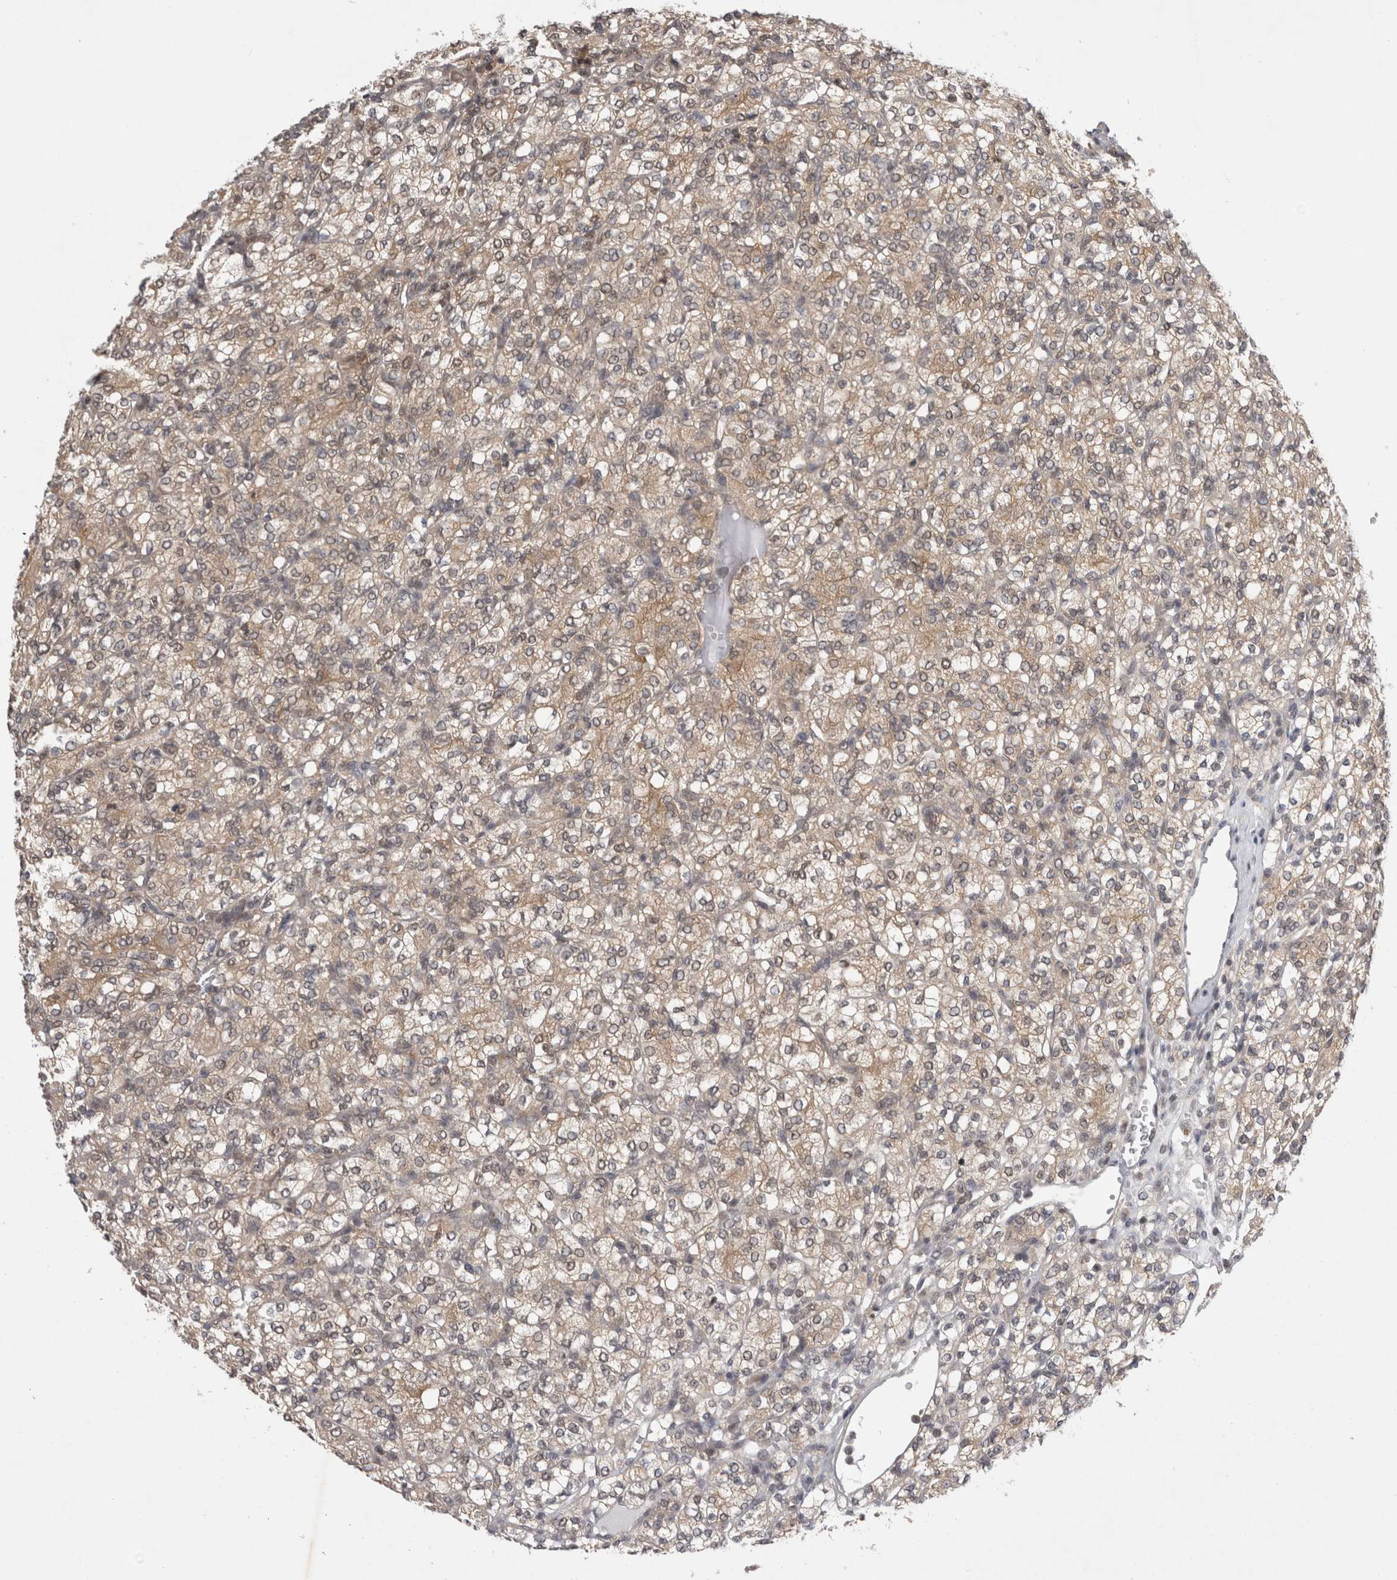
{"staining": {"intensity": "weak", "quantity": ">75%", "location": "cytoplasmic/membranous"}, "tissue": "renal cancer", "cell_type": "Tumor cells", "image_type": "cancer", "snomed": [{"axis": "morphology", "description": "Adenocarcinoma, NOS"}, {"axis": "topography", "description": "Kidney"}], "caption": "Protein expression analysis of renal adenocarcinoma demonstrates weak cytoplasmic/membranous expression in approximately >75% of tumor cells.", "gene": "PSMB2", "patient": {"sex": "male", "age": 77}}